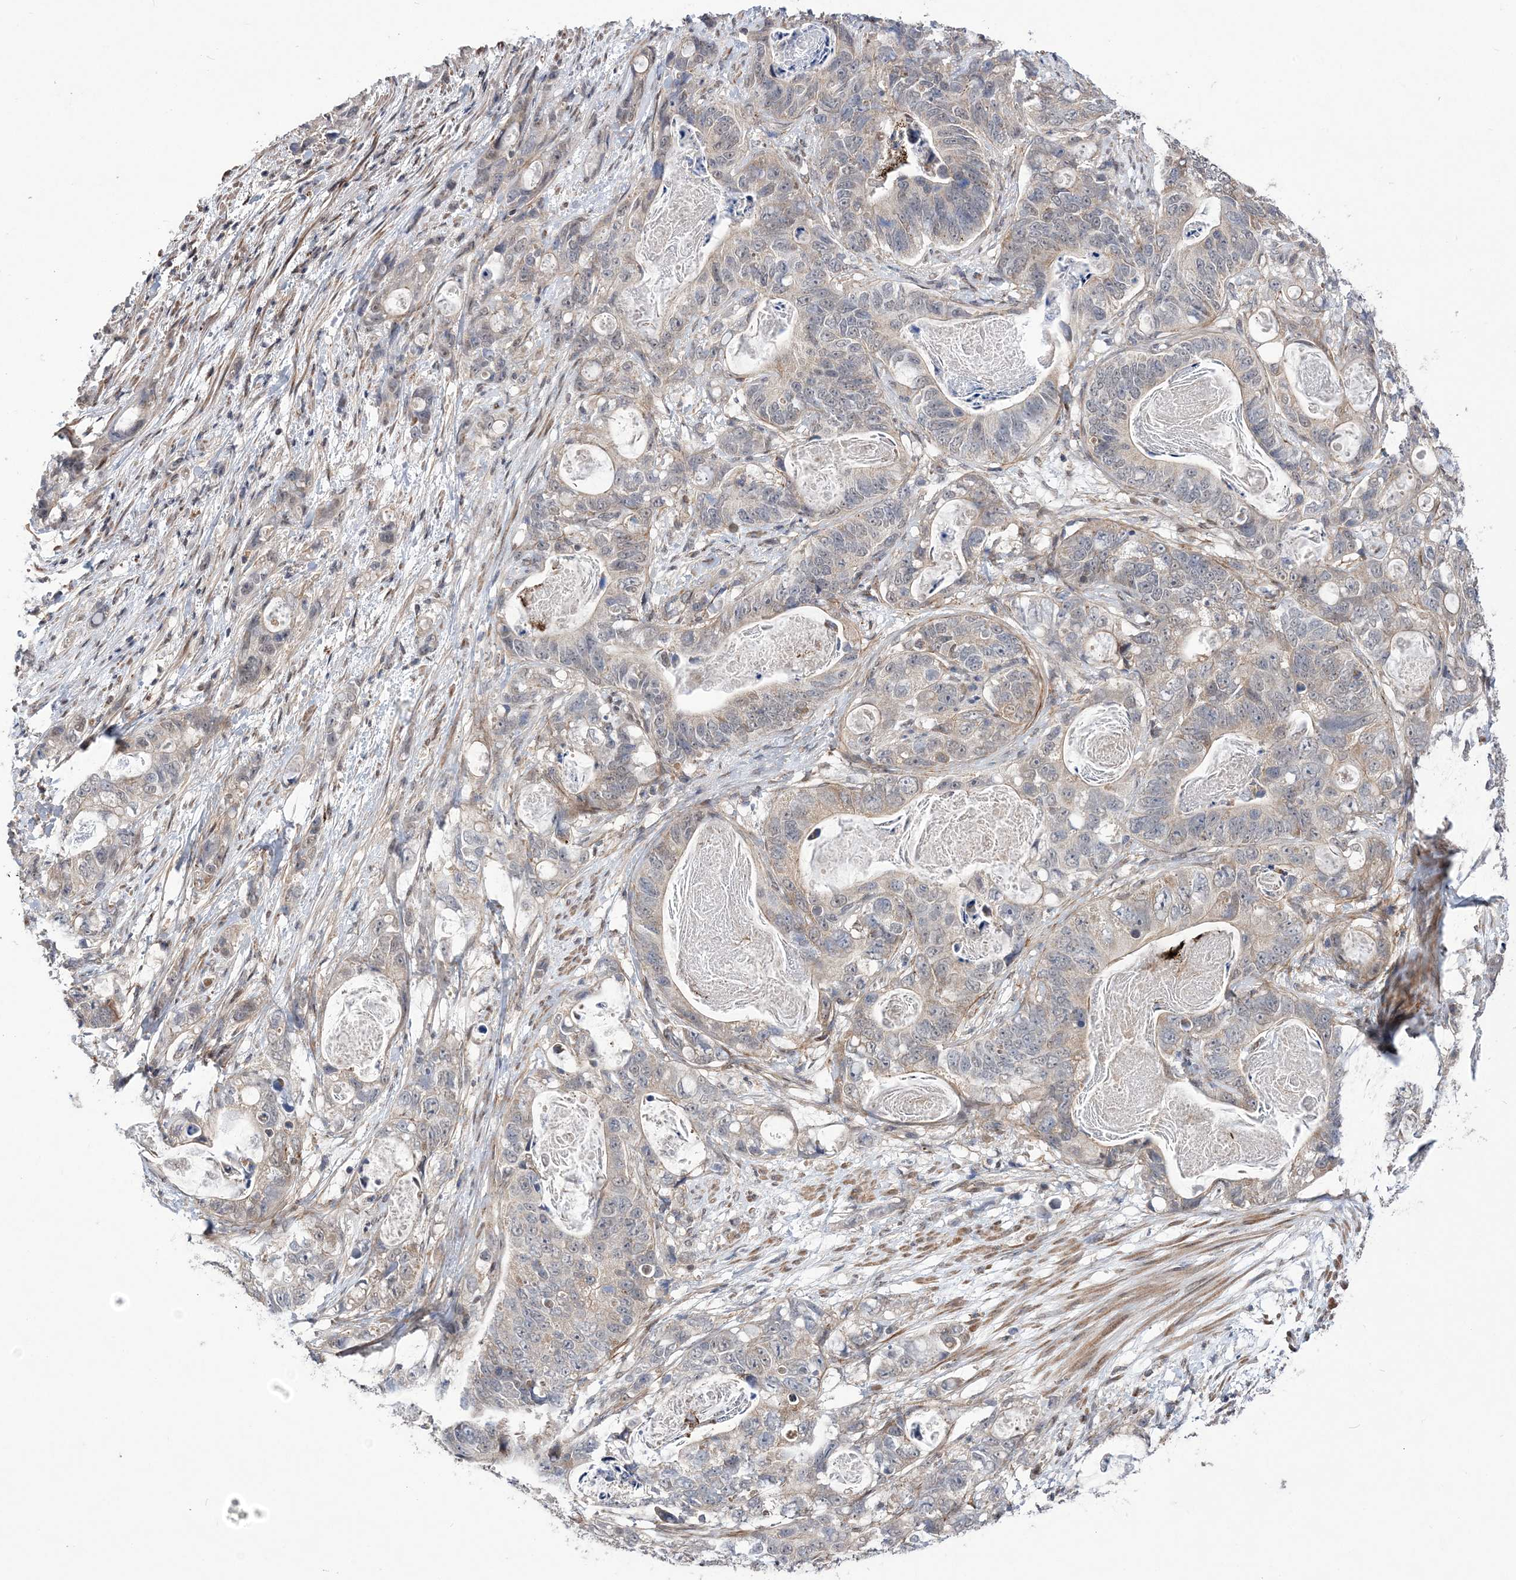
{"staining": {"intensity": "negative", "quantity": "none", "location": "none"}, "tissue": "stomach cancer", "cell_type": "Tumor cells", "image_type": "cancer", "snomed": [{"axis": "morphology", "description": "Normal tissue, NOS"}, {"axis": "morphology", "description": "Adenocarcinoma, NOS"}, {"axis": "topography", "description": "Stomach"}], "caption": "Adenocarcinoma (stomach) stained for a protein using IHC displays no expression tumor cells.", "gene": "BOD1L1", "patient": {"sex": "female", "age": 89}}